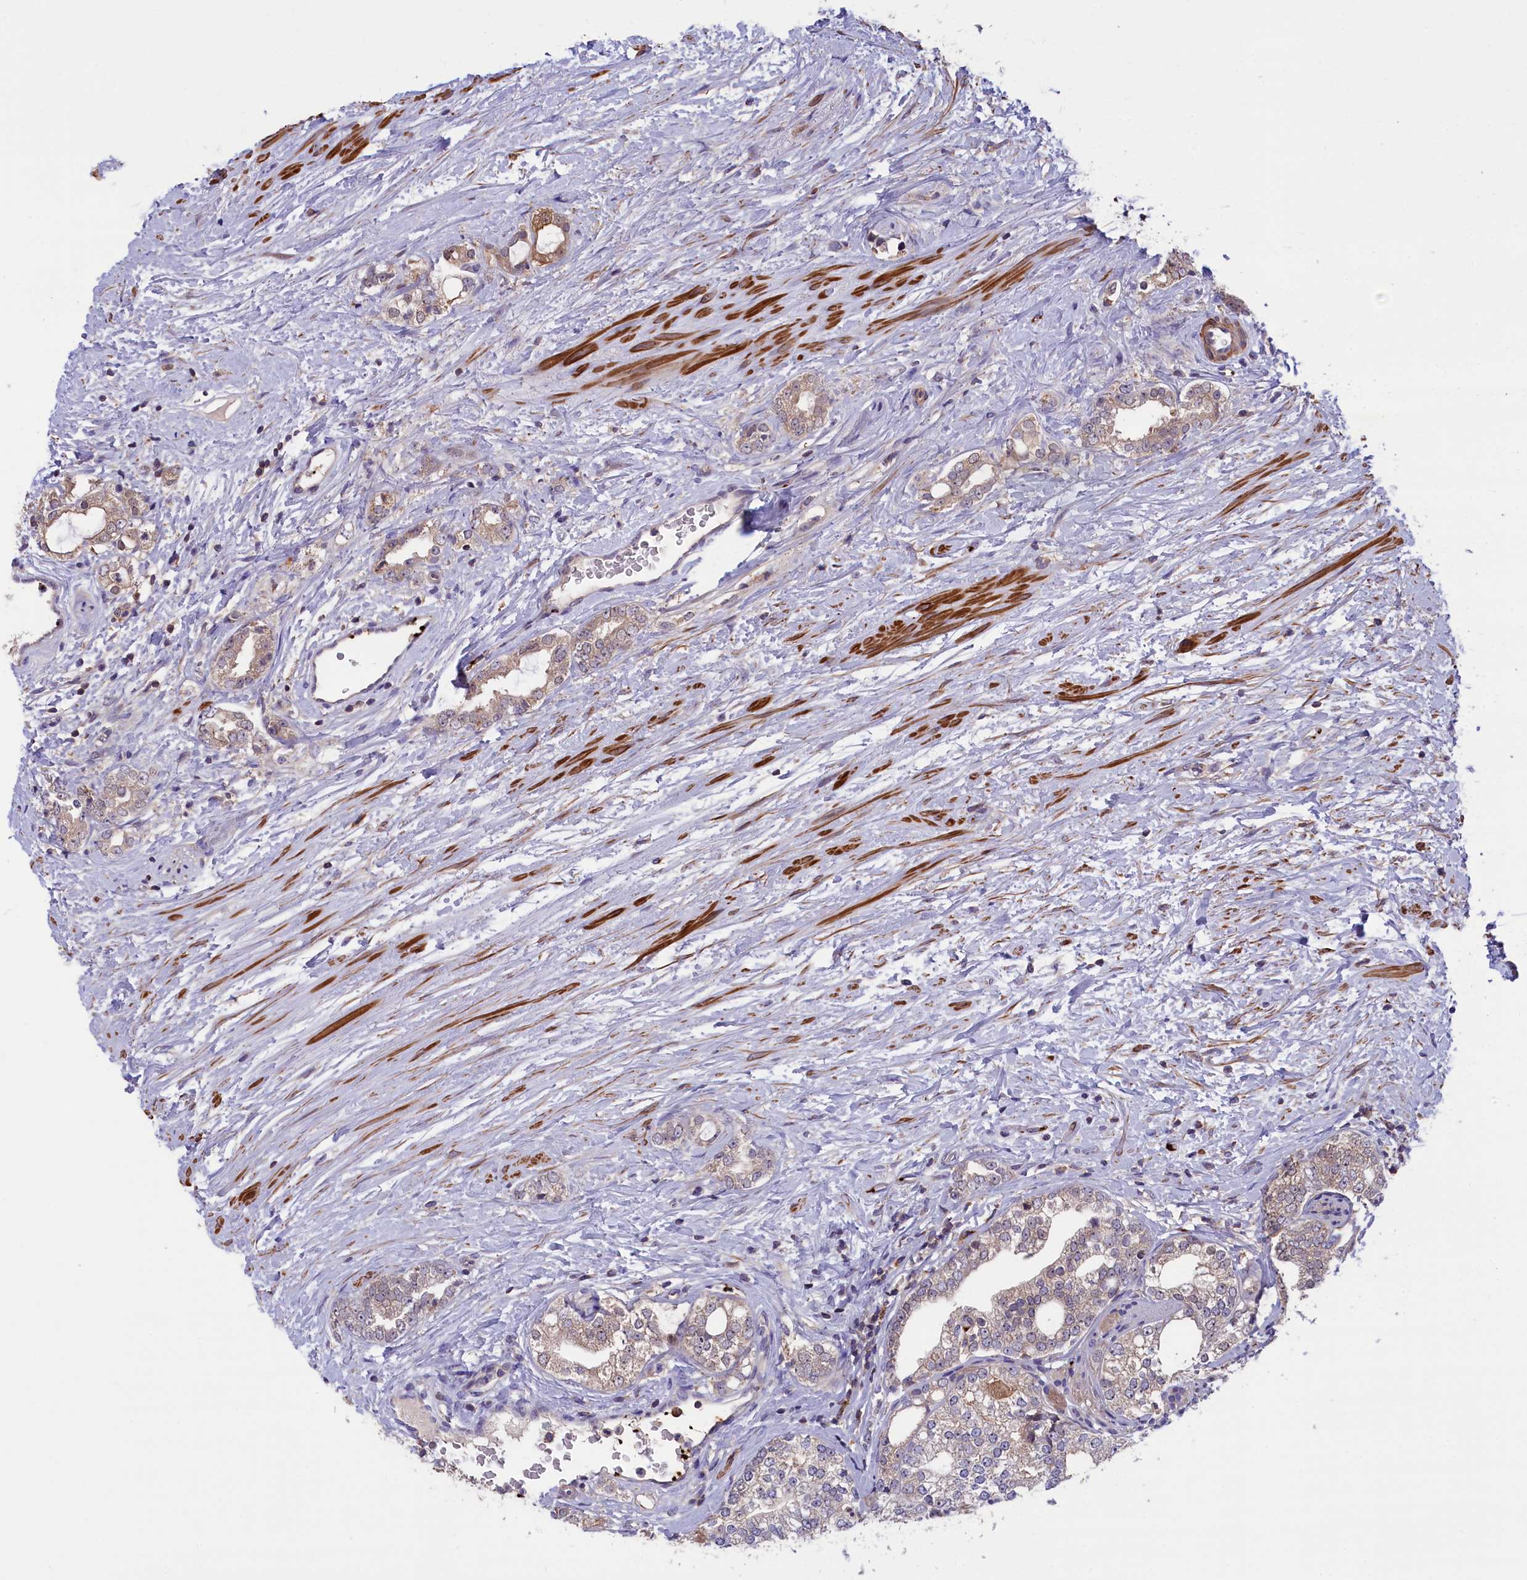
{"staining": {"intensity": "weak", "quantity": "<25%", "location": "cytoplasmic/membranous"}, "tissue": "prostate cancer", "cell_type": "Tumor cells", "image_type": "cancer", "snomed": [{"axis": "morphology", "description": "Adenocarcinoma, High grade"}, {"axis": "topography", "description": "Prostate"}], "caption": "High magnification brightfield microscopy of prostate cancer stained with DAB (brown) and counterstained with hematoxylin (blue): tumor cells show no significant expression. (DAB (3,3'-diaminobenzidine) immunohistochemistry (IHC), high magnification).", "gene": "HEATR3", "patient": {"sex": "male", "age": 64}}